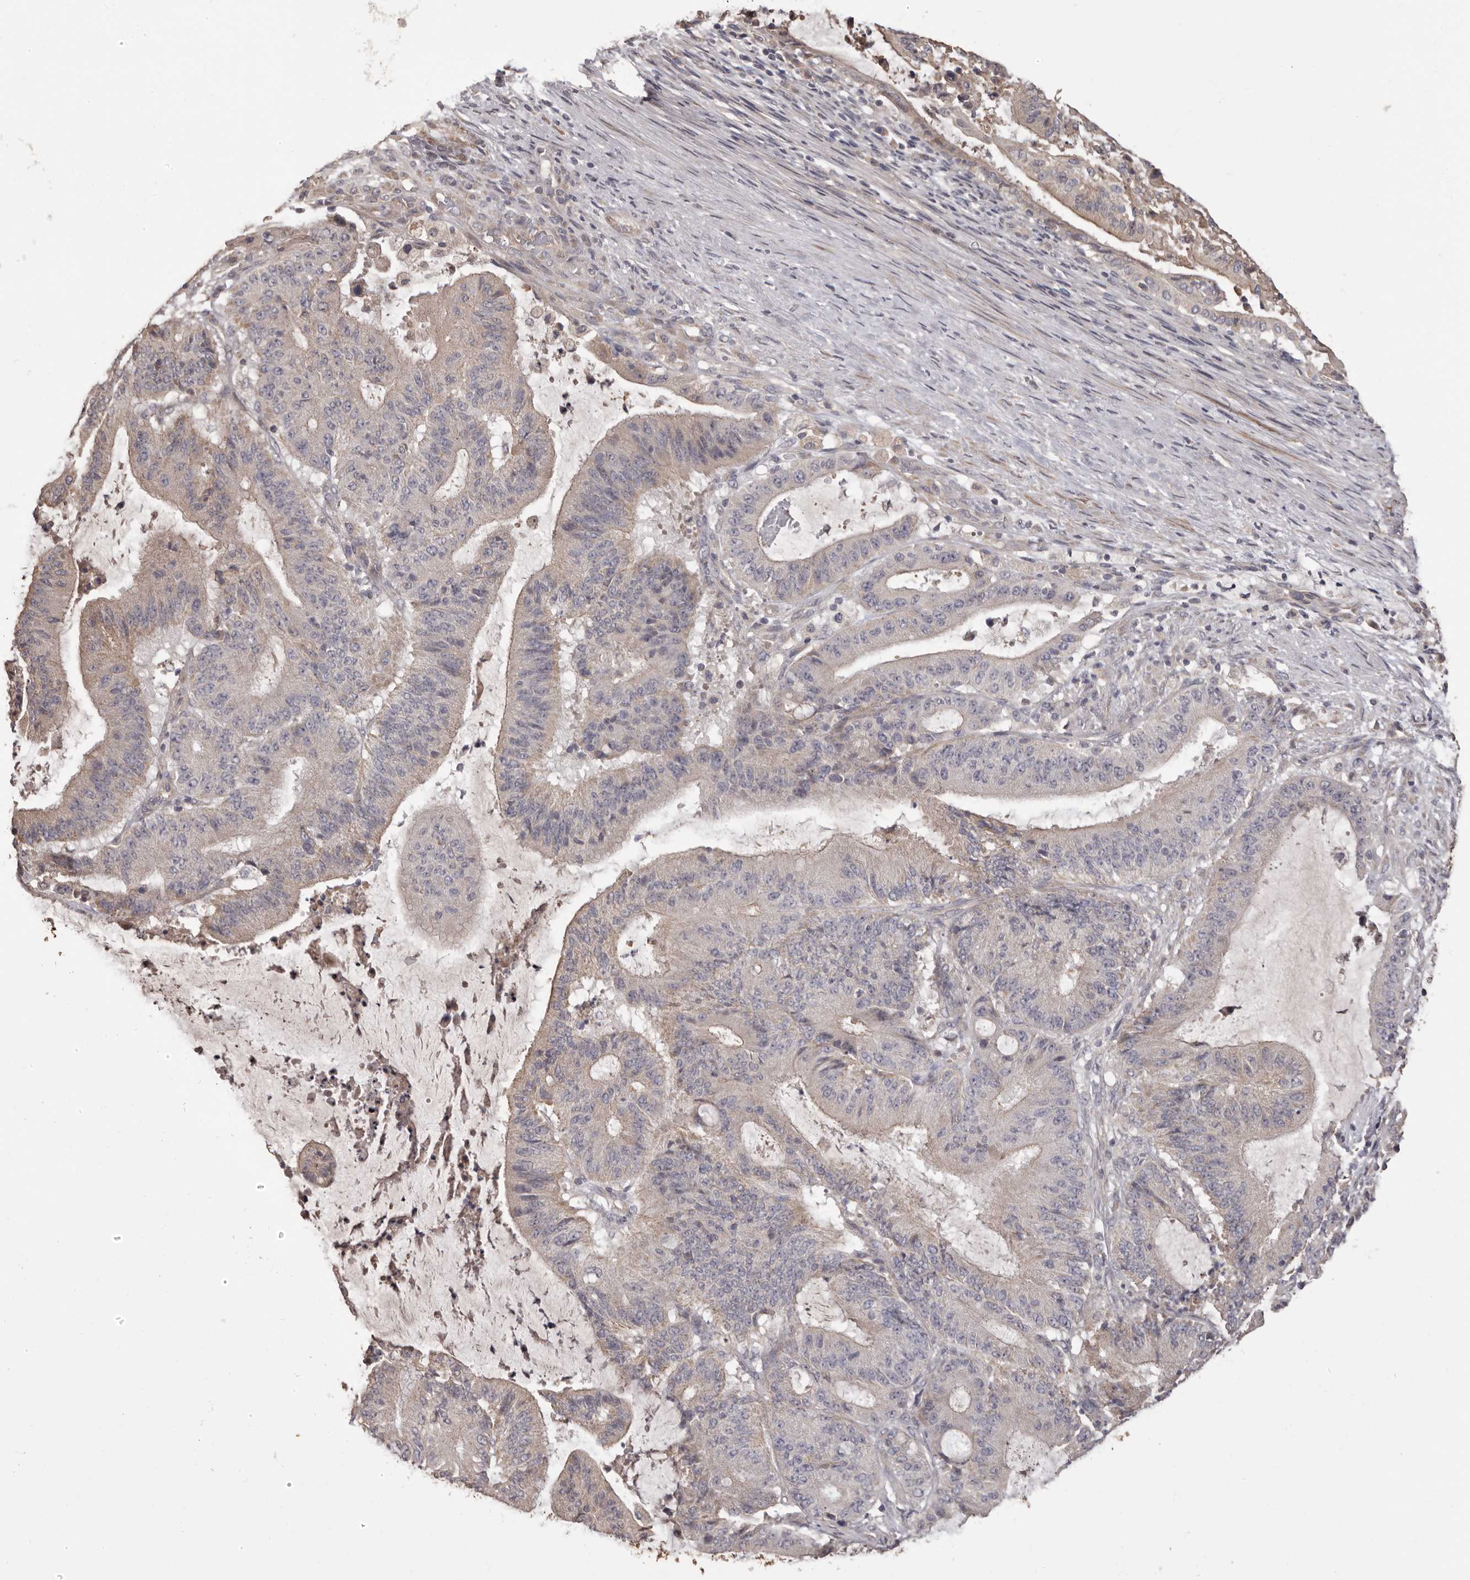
{"staining": {"intensity": "weak", "quantity": "<25%", "location": "cytoplasmic/membranous"}, "tissue": "liver cancer", "cell_type": "Tumor cells", "image_type": "cancer", "snomed": [{"axis": "morphology", "description": "Normal tissue, NOS"}, {"axis": "morphology", "description": "Cholangiocarcinoma"}, {"axis": "topography", "description": "Liver"}, {"axis": "topography", "description": "Peripheral nerve tissue"}], "caption": "Liver cancer was stained to show a protein in brown. There is no significant staining in tumor cells.", "gene": "HRH1", "patient": {"sex": "female", "age": 73}}